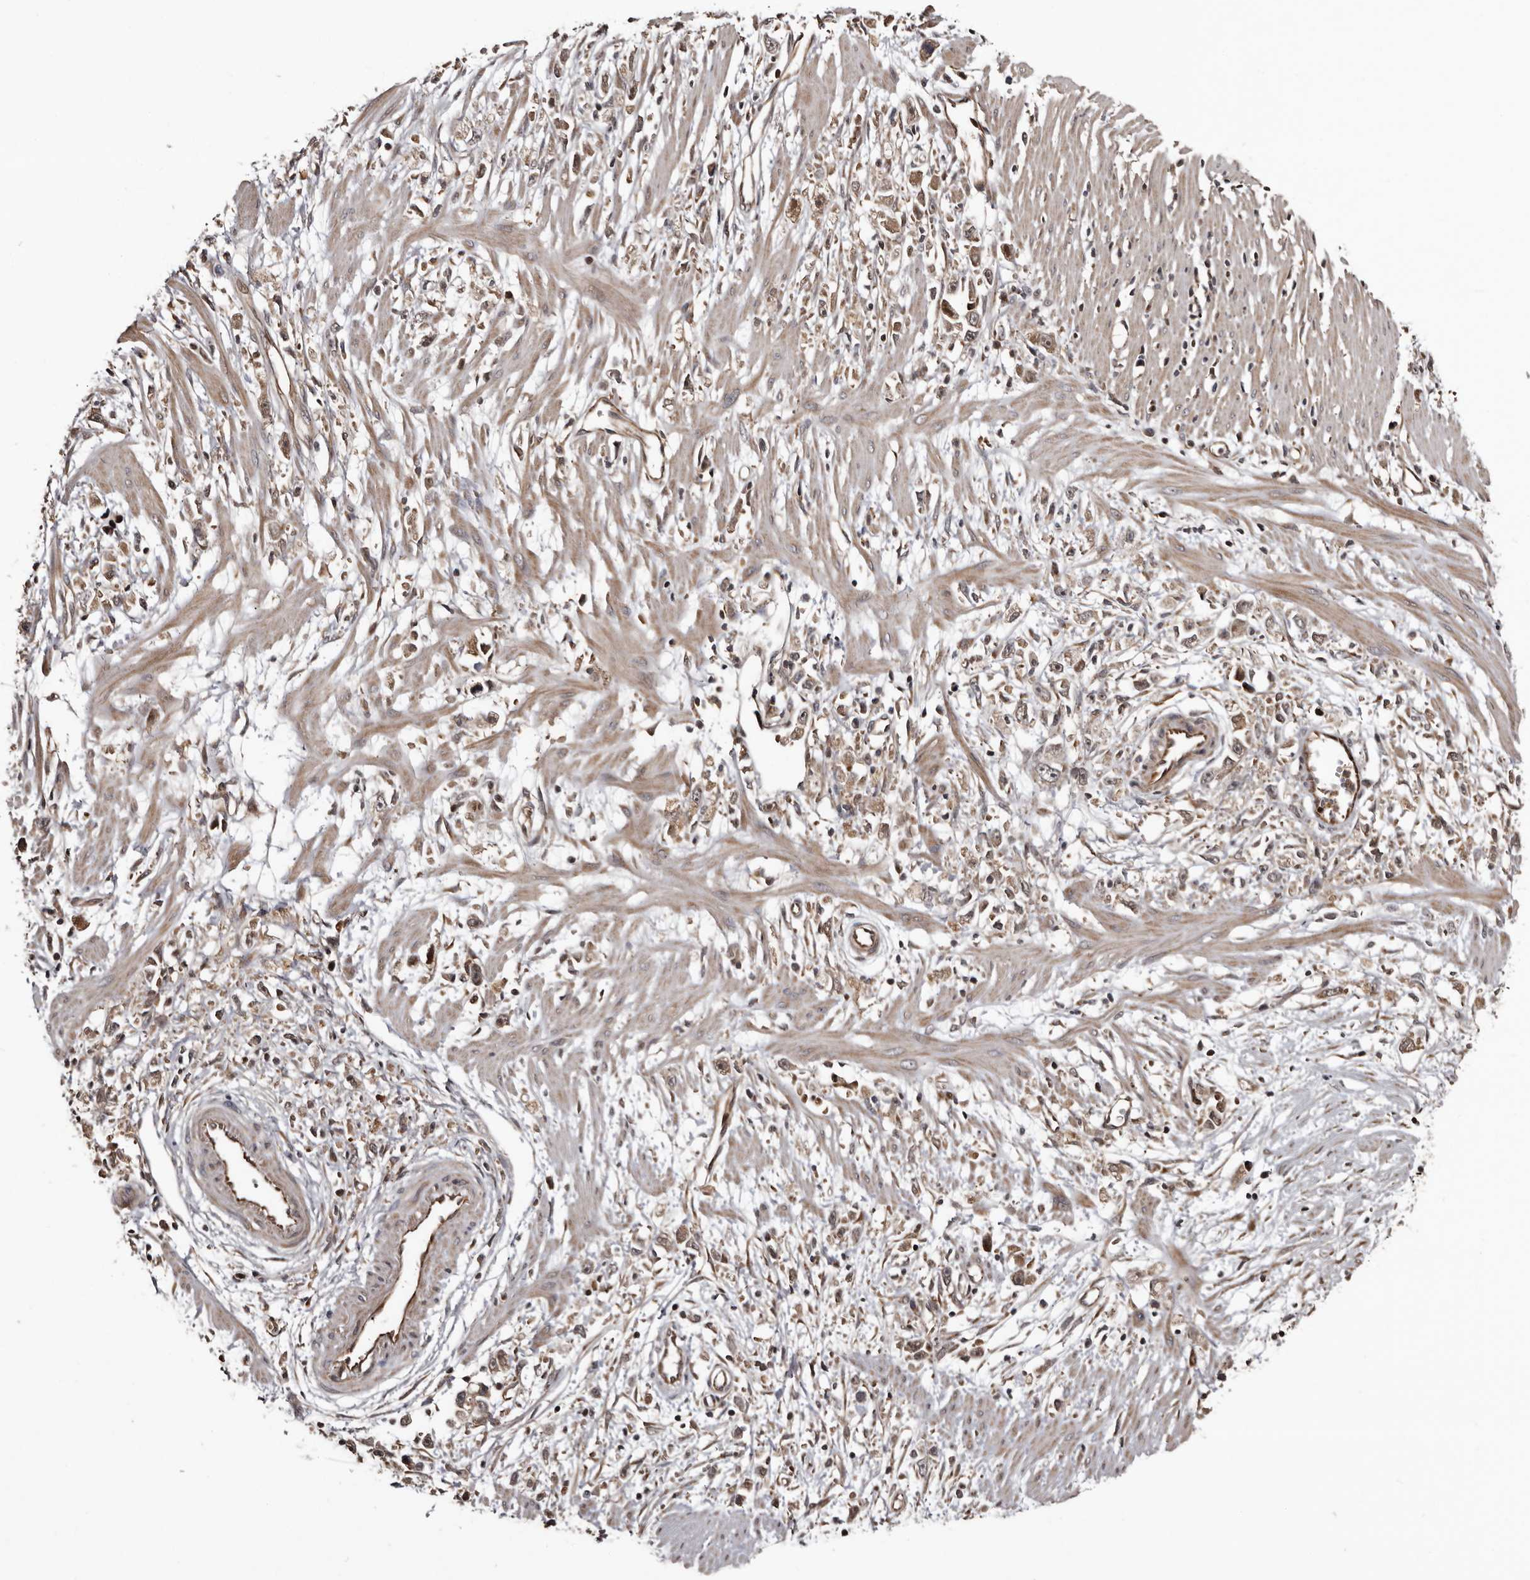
{"staining": {"intensity": "weak", "quantity": ">75%", "location": "cytoplasmic/membranous,nuclear"}, "tissue": "stomach cancer", "cell_type": "Tumor cells", "image_type": "cancer", "snomed": [{"axis": "morphology", "description": "Adenocarcinoma, NOS"}, {"axis": "topography", "description": "Stomach"}], "caption": "This histopathology image exhibits stomach adenocarcinoma stained with immunohistochemistry to label a protein in brown. The cytoplasmic/membranous and nuclear of tumor cells show weak positivity for the protein. Nuclei are counter-stained blue.", "gene": "SERTAD4", "patient": {"sex": "female", "age": 59}}